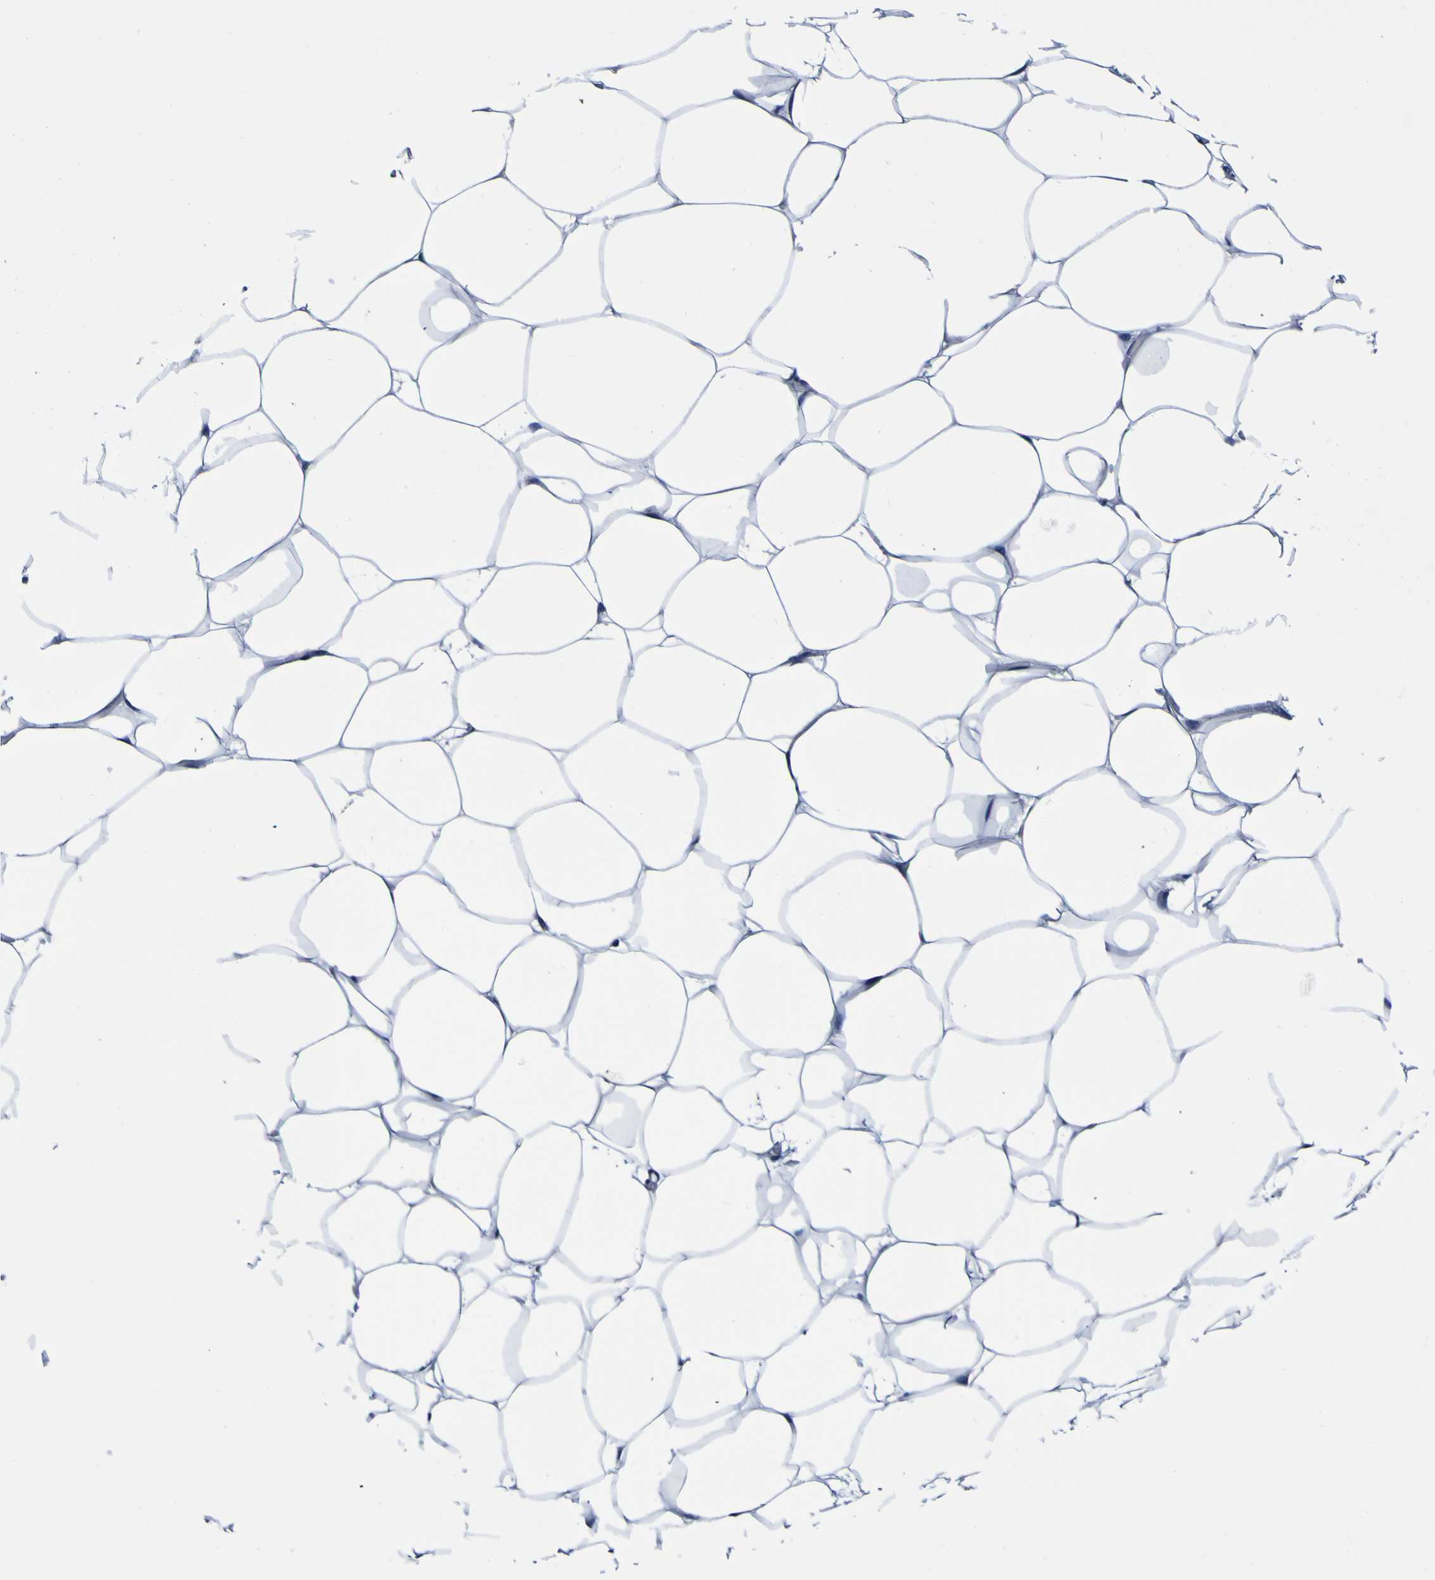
{"staining": {"intensity": "negative", "quantity": "none", "location": "none"}, "tissue": "adipose tissue", "cell_type": "Adipocytes", "image_type": "normal", "snomed": [{"axis": "morphology", "description": "Normal tissue, NOS"}, {"axis": "topography", "description": "Breast"}, {"axis": "topography", "description": "Adipose tissue"}], "caption": "Adipocytes are negative for brown protein staining in benign adipose tissue. Nuclei are stained in blue.", "gene": "PDLIM4", "patient": {"sex": "female", "age": 25}}